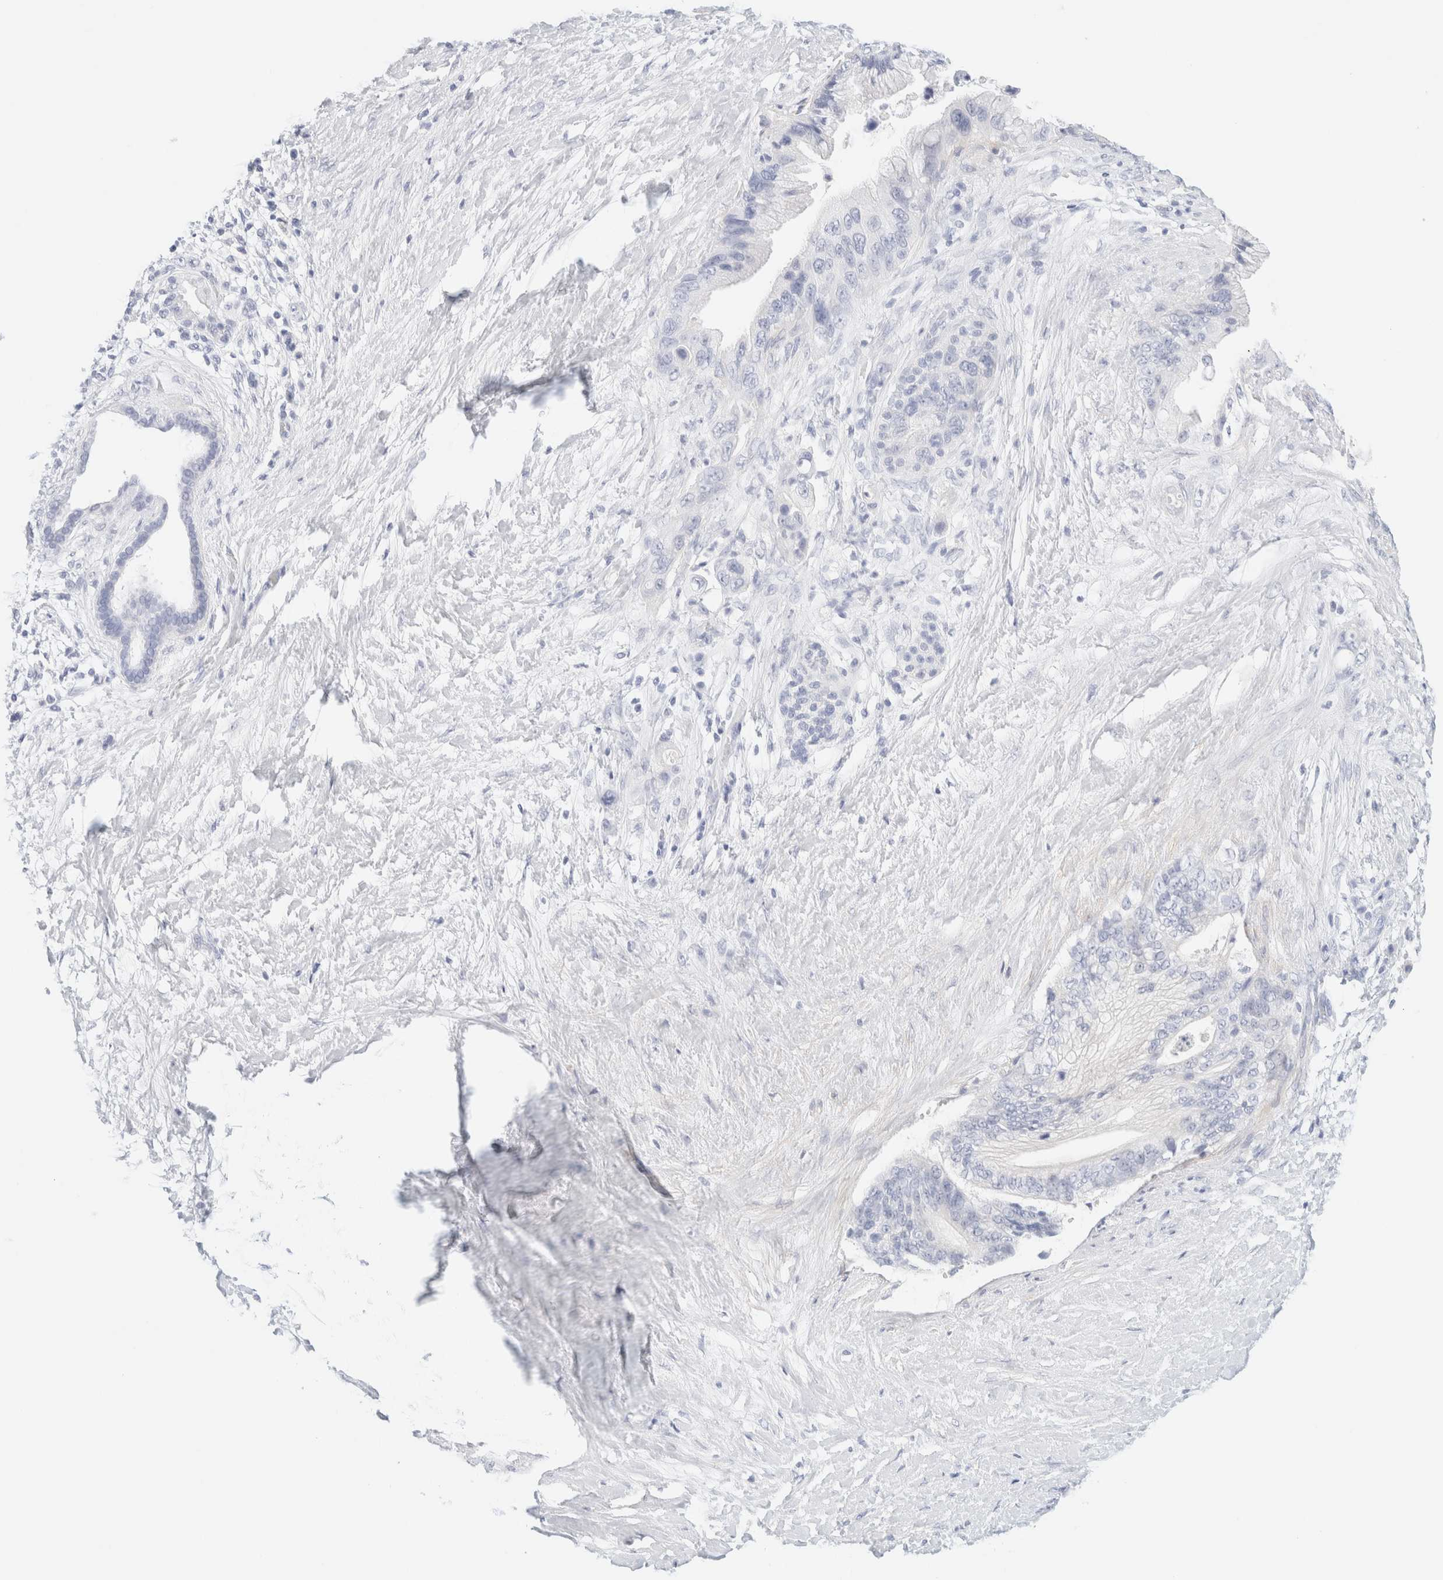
{"staining": {"intensity": "negative", "quantity": "none", "location": "none"}, "tissue": "pancreatic cancer", "cell_type": "Tumor cells", "image_type": "cancer", "snomed": [{"axis": "morphology", "description": "Adenocarcinoma, NOS"}, {"axis": "topography", "description": "Pancreas"}], "caption": "The IHC micrograph has no significant expression in tumor cells of pancreatic cancer tissue. (DAB (3,3'-diaminobenzidine) immunohistochemistry (IHC) visualized using brightfield microscopy, high magnification).", "gene": "DPYS", "patient": {"sex": "male", "age": 59}}